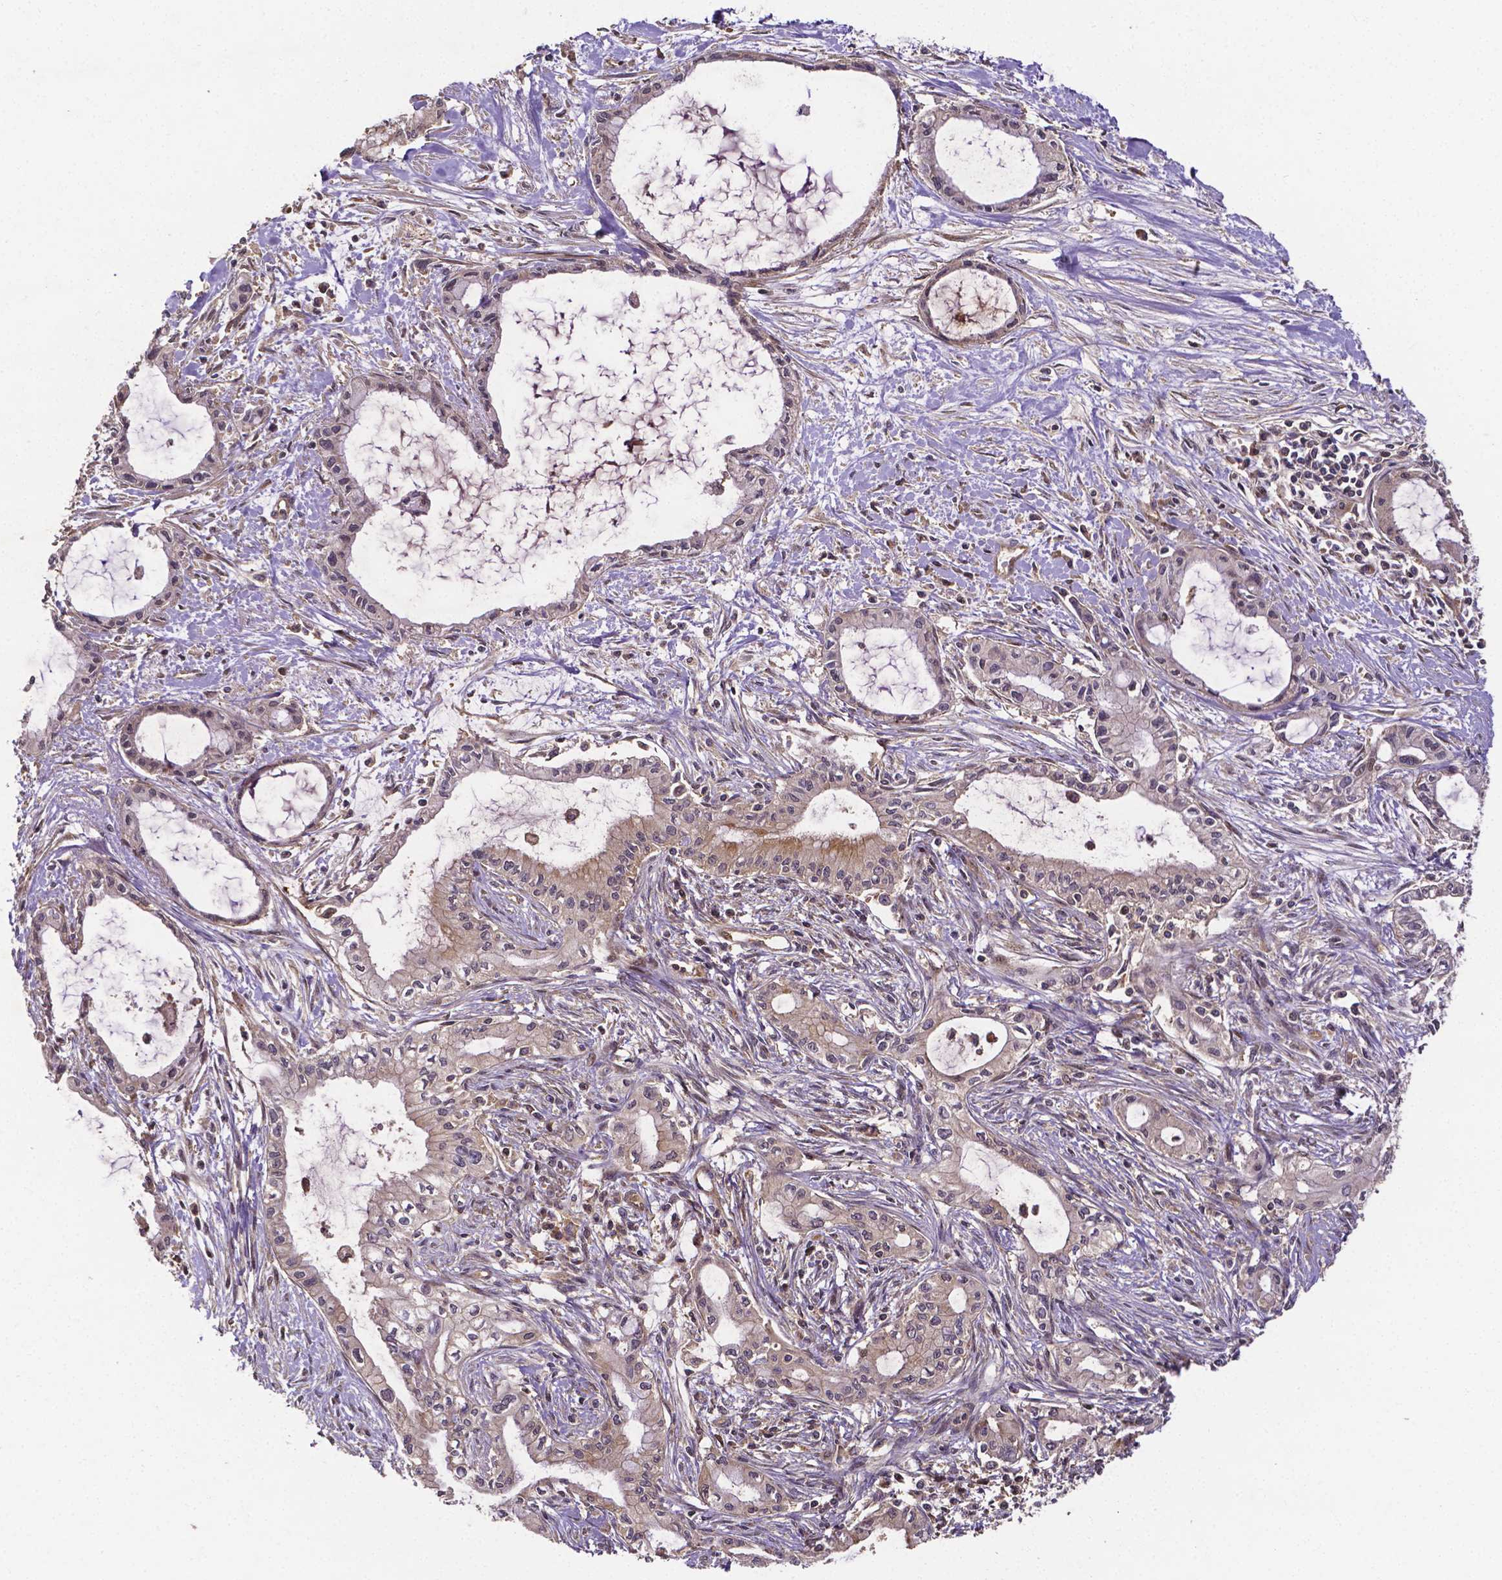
{"staining": {"intensity": "weak", "quantity": "<25%", "location": "cytoplasmic/membranous"}, "tissue": "pancreatic cancer", "cell_type": "Tumor cells", "image_type": "cancer", "snomed": [{"axis": "morphology", "description": "Adenocarcinoma, NOS"}, {"axis": "topography", "description": "Pancreas"}], "caption": "Tumor cells are negative for brown protein staining in pancreatic adenocarcinoma.", "gene": "RNF123", "patient": {"sex": "male", "age": 48}}